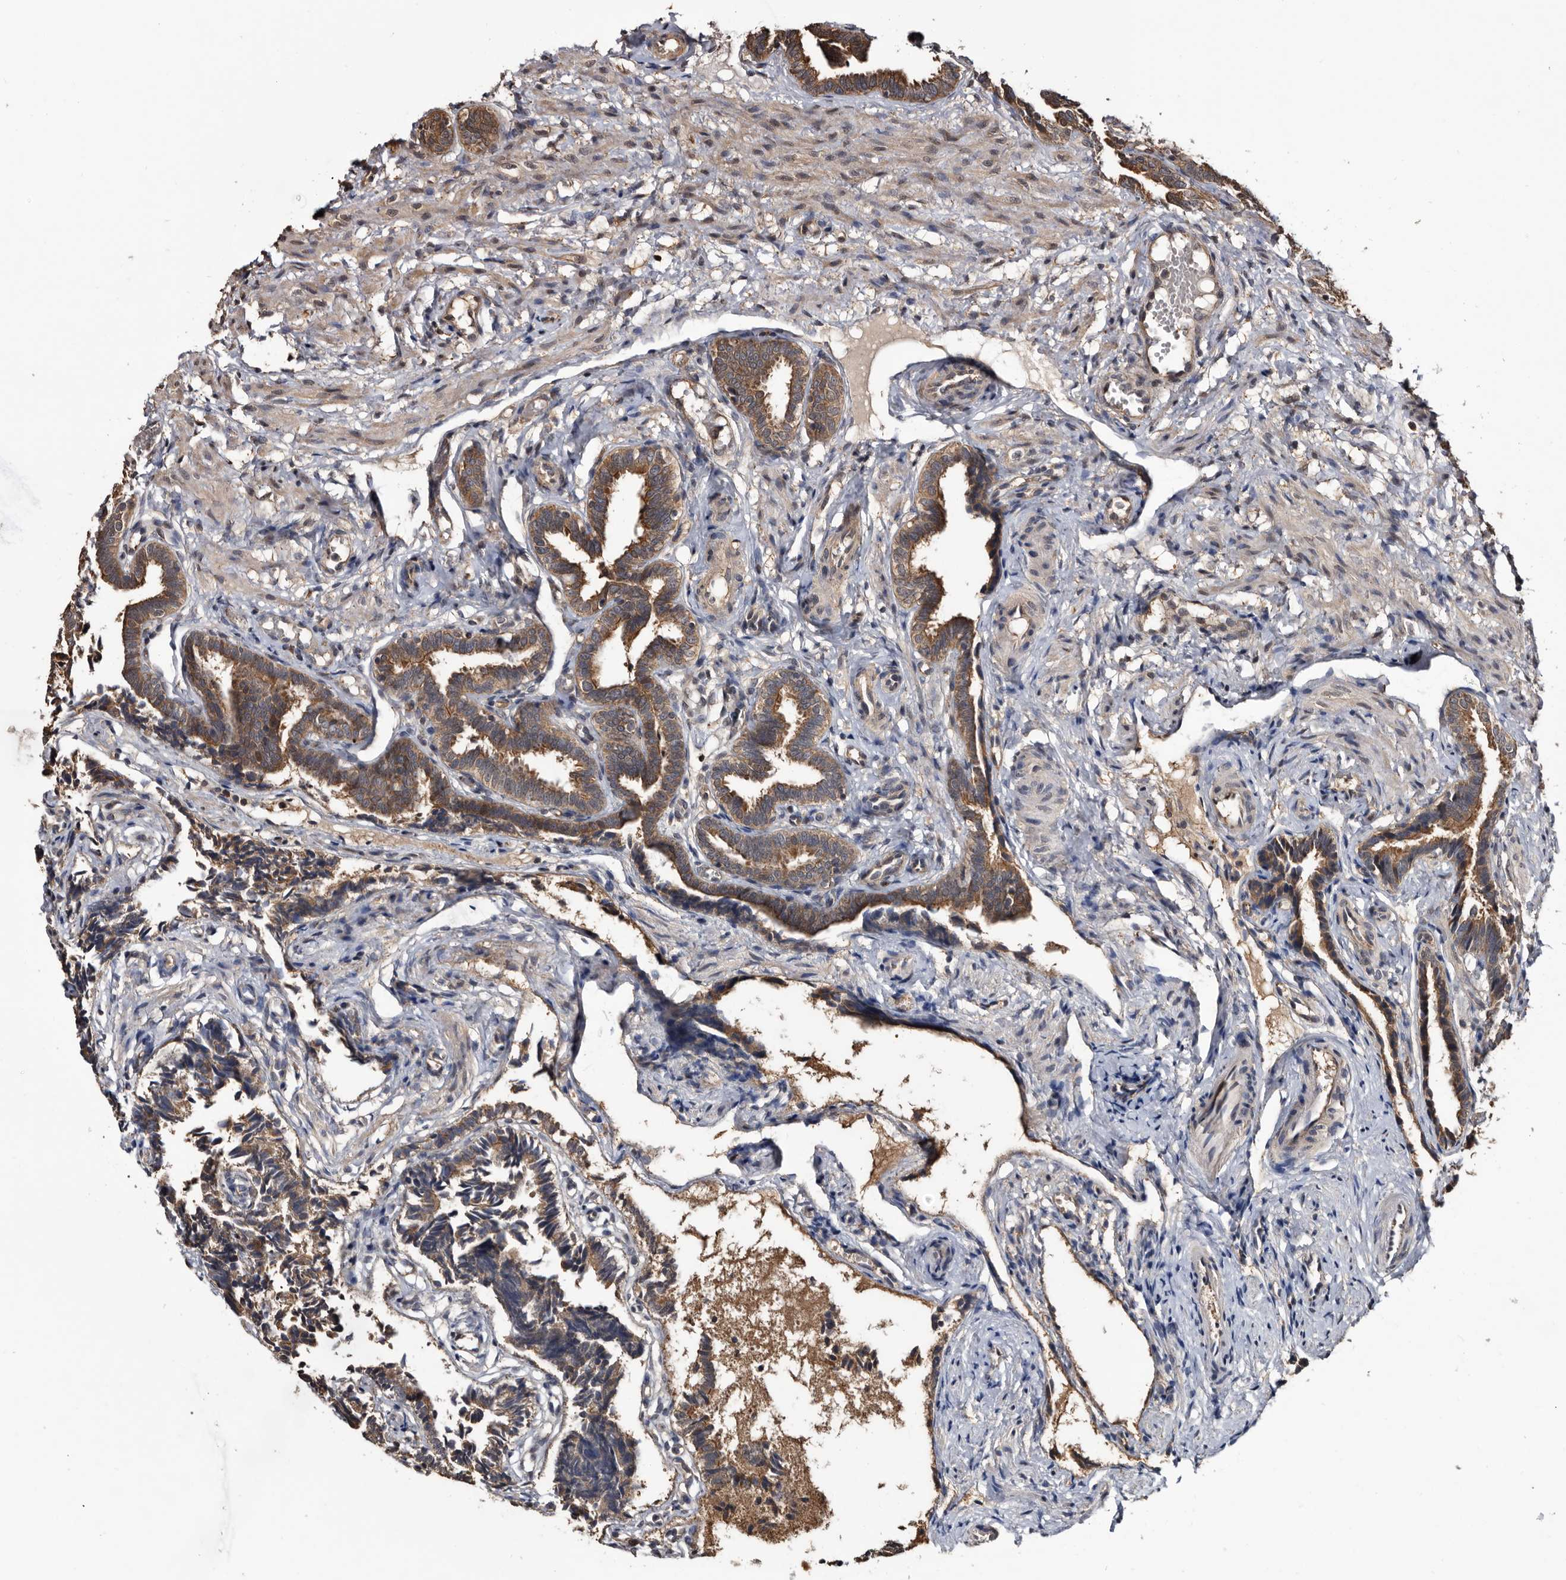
{"staining": {"intensity": "strong", "quantity": ">75%", "location": "cytoplasmic/membranous"}, "tissue": "fallopian tube", "cell_type": "Glandular cells", "image_type": "normal", "snomed": [{"axis": "morphology", "description": "Normal tissue, NOS"}, {"axis": "topography", "description": "Fallopian tube"}], "caption": "The histopathology image displays staining of normal fallopian tube, revealing strong cytoplasmic/membranous protein expression (brown color) within glandular cells.", "gene": "TTI2", "patient": {"sex": "female", "age": 39}}